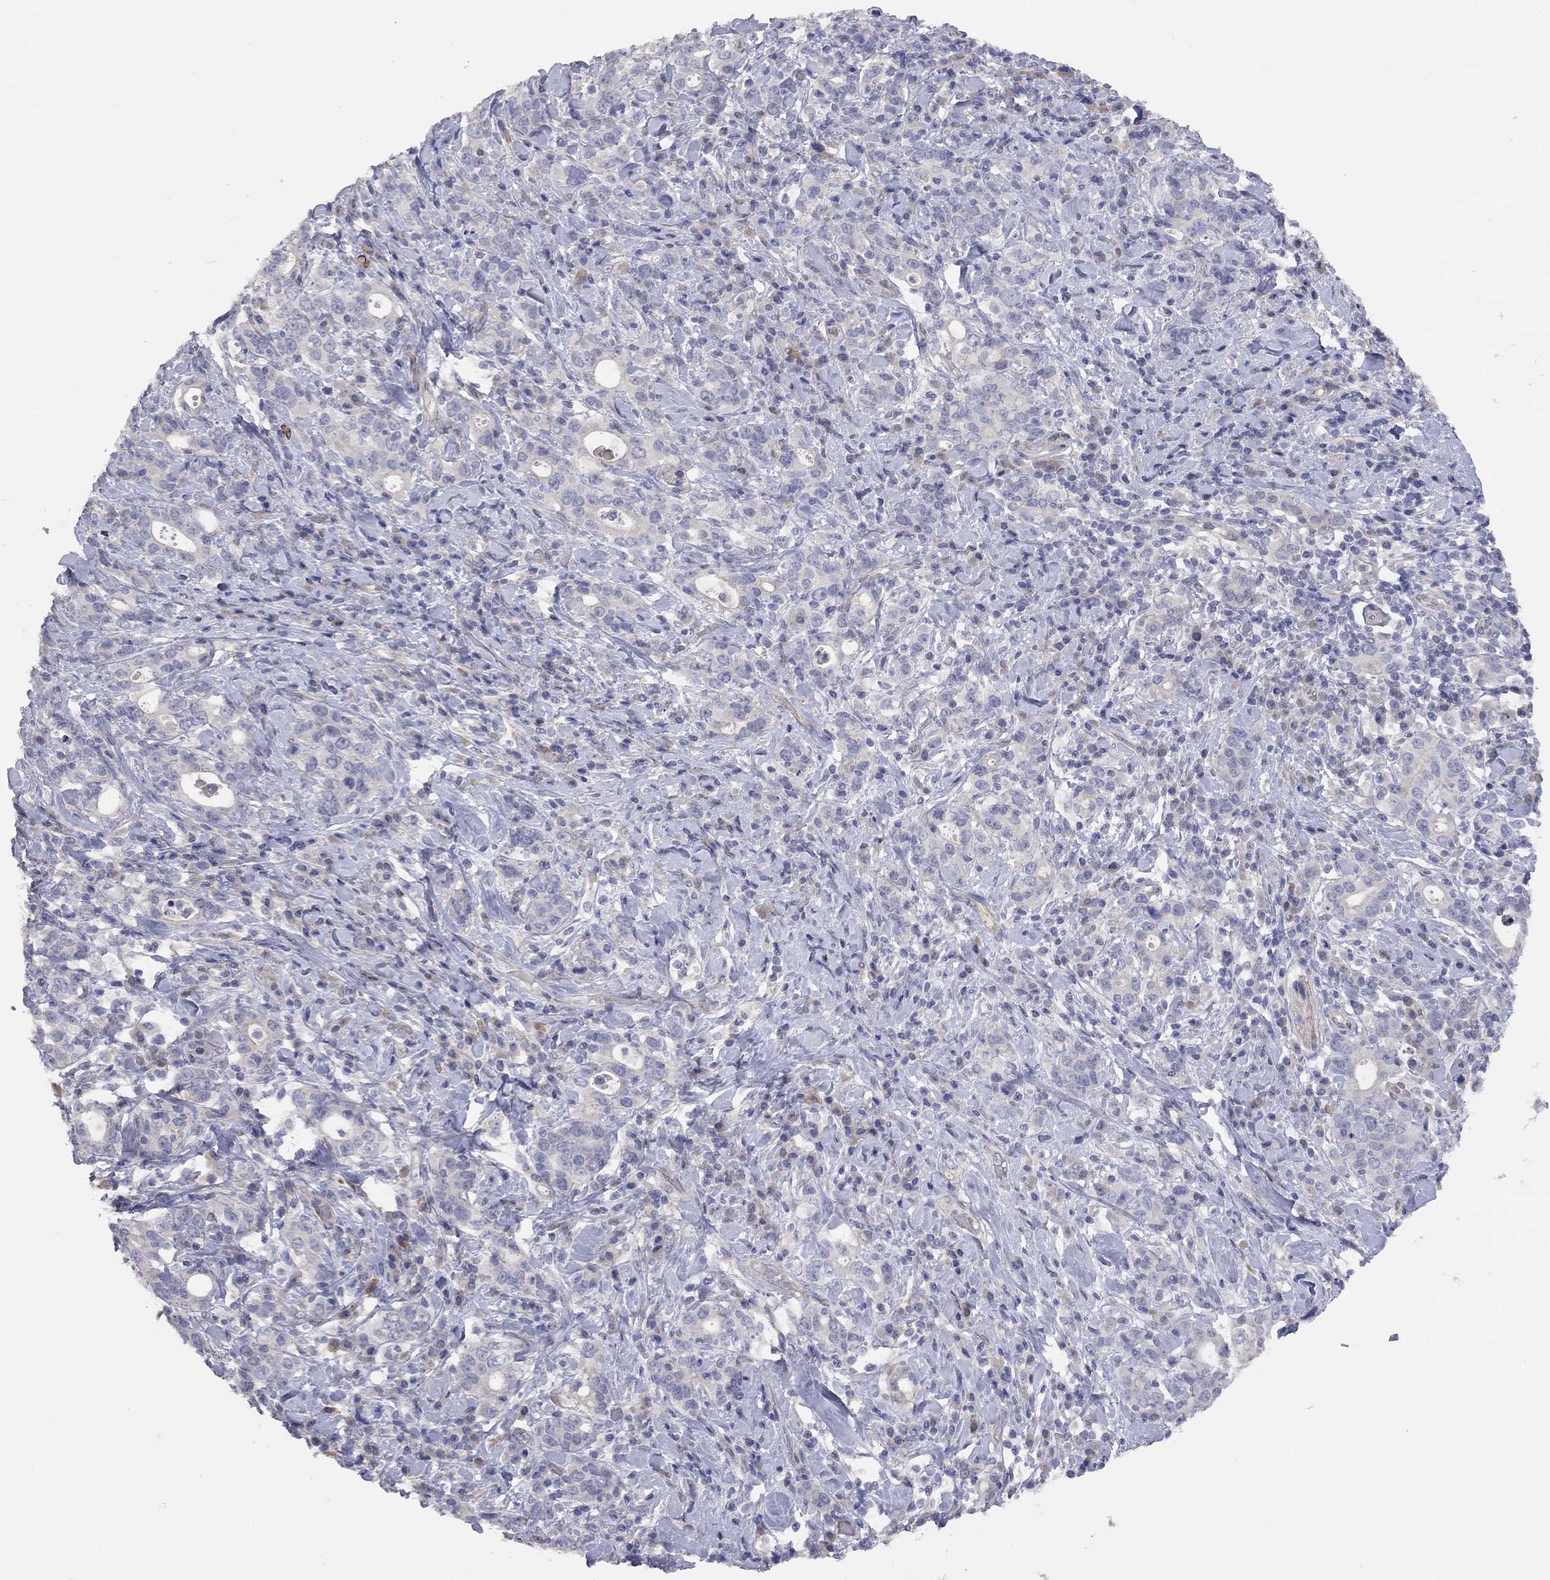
{"staining": {"intensity": "negative", "quantity": "none", "location": "none"}, "tissue": "stomach cancer", "cell_type": "Tumor cells", "image_type": "cancer", "snomed": [{"axis": "morphology", "description": "Adenocarcinoma, NOS"}, {"axis": "topography", "description": "Stomach"}], "caption": "A high-resolution micrograph shows IHC staining of stomach adenocarcinoma, which shows no significant positivity in tumor cells.", "gene": "KCNB1", "patient": {"sex": "male", "age": 79}}